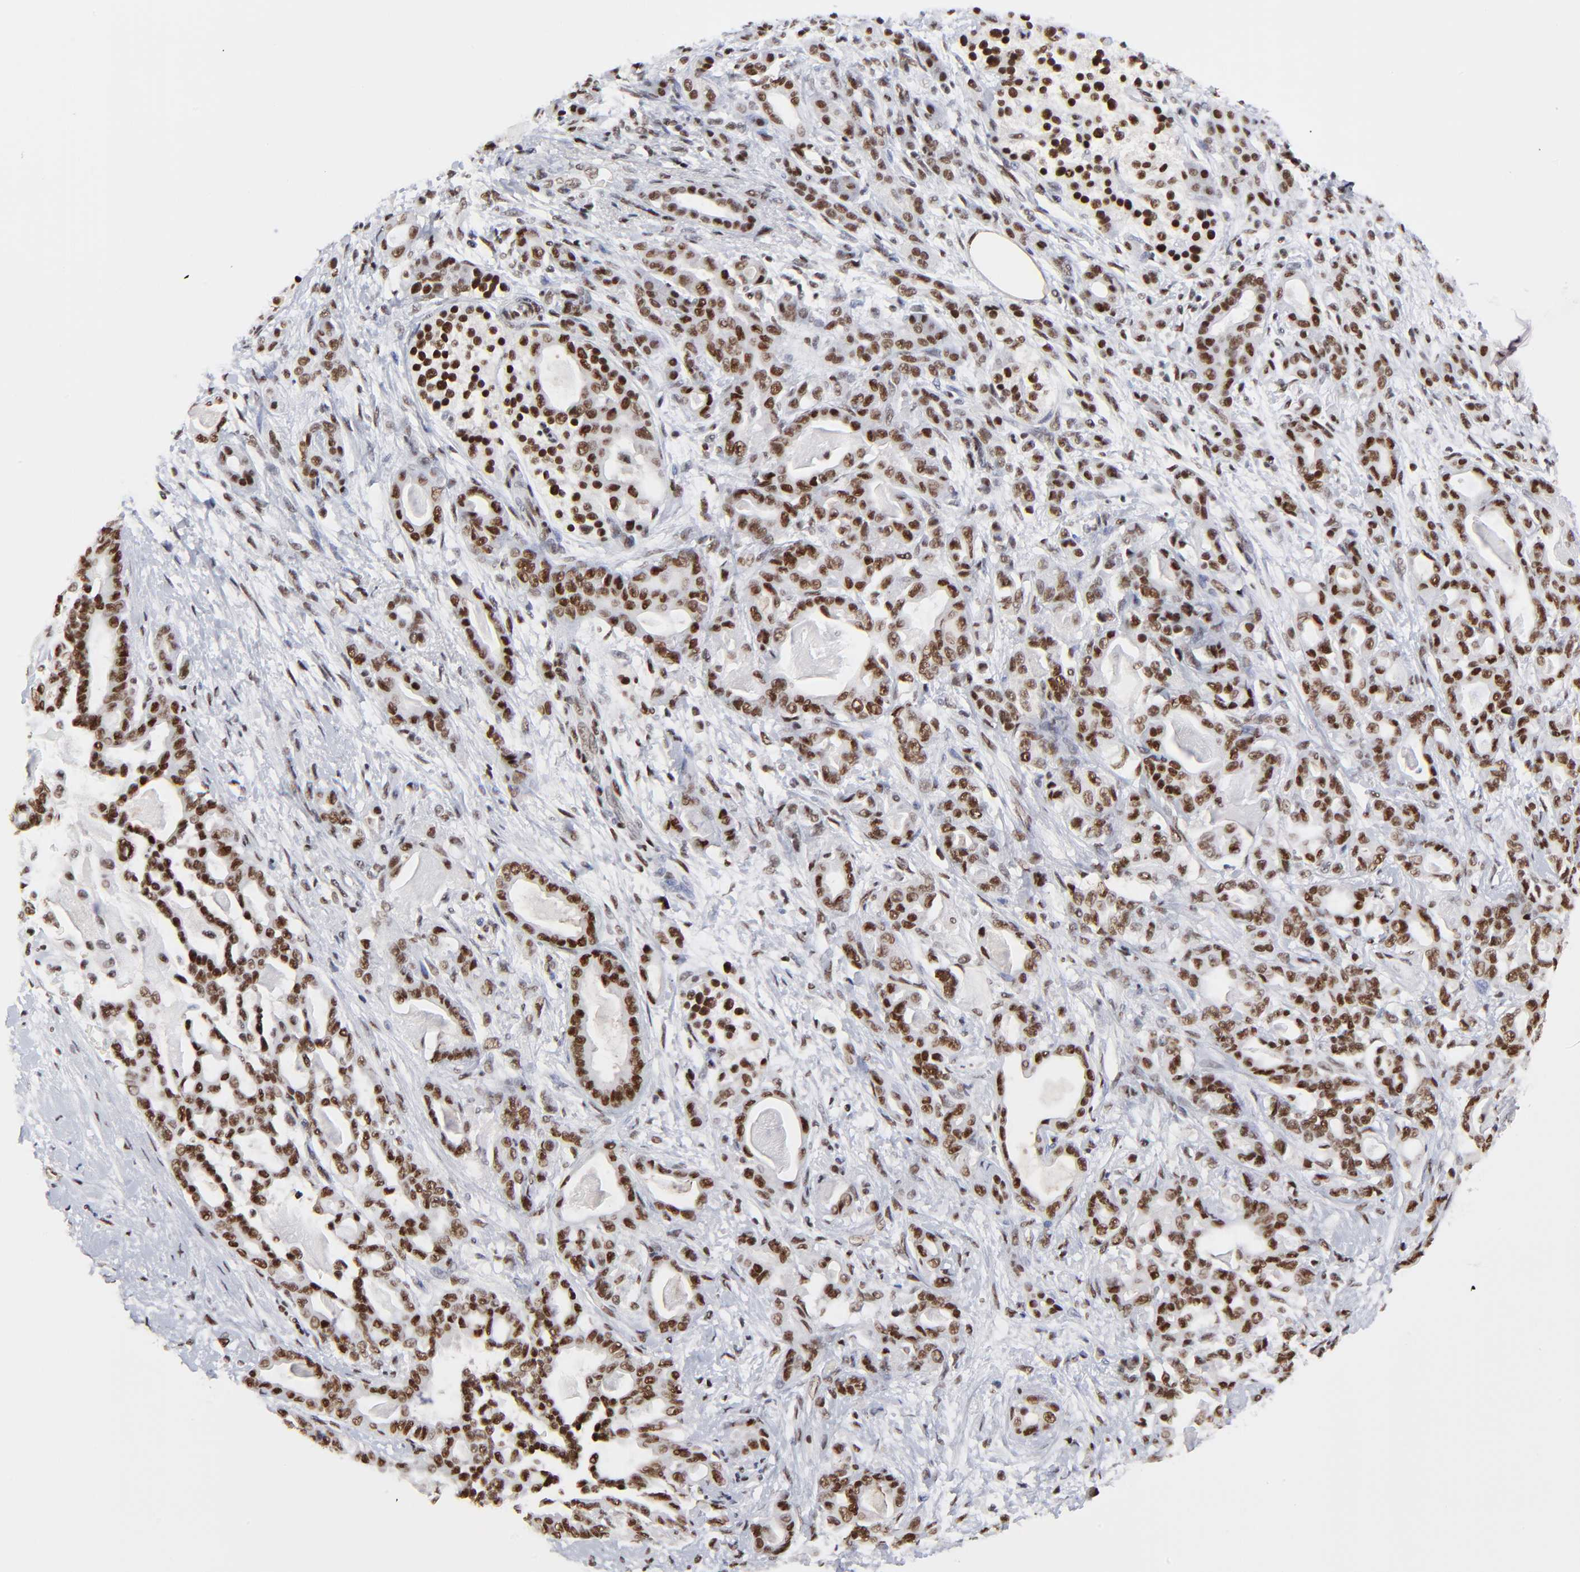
{"staining": {"intensity": "moderate", "quantity": ">75%", "location": "nuclear"}, "tissue": "pancreatic cancer", "cell_type": "Tumor cells", "image_type": "cancer", "snomed": [{"axis": "morphology", "description": "Adenocarcinoma, NOS"}, {"axis": "topography", "description": "Pancreas"}], "caption": "This is an image of IHC staining of pancreatic cancer, which shows moderate staining in the nuclear of tumor cells.", "gene": "ZMYM3", "patient": {"sex": "male", "age": 63}}